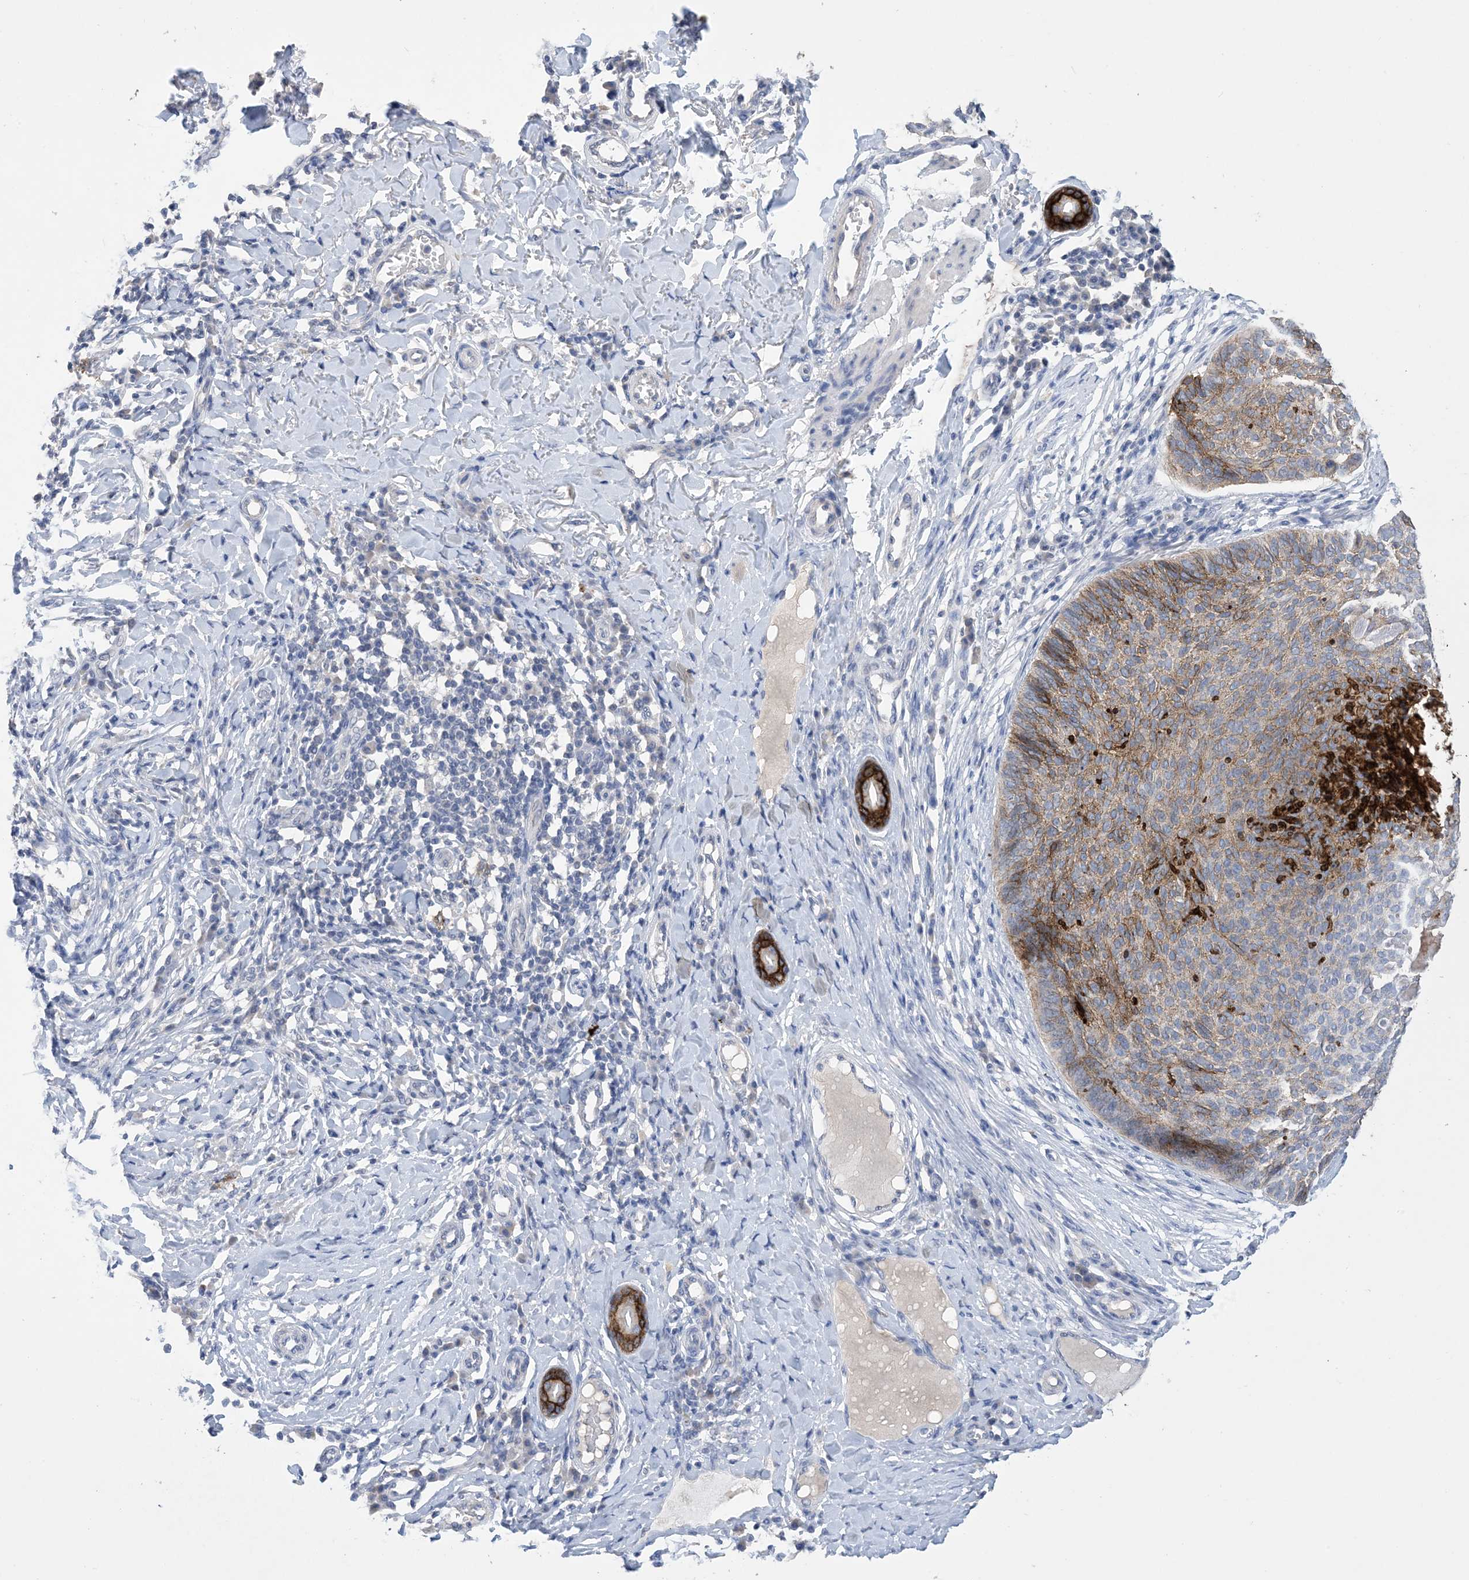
{"staining": {"intensity": "weak", "quantity": "25%-75%", "location": "cytoplasmic/membranous"}, "tissue": "skin cancer", "cell_type": "Tumor cells", "image_type": "cancer", "snomed": [{"axis": "morphology", "description": "Normal tissue, NOS"}, {"axis": "morphology", "description": "Basal cell carcinoma"}, {"axis": "topography", "description": "Skin"}], "caption": "Human basal cell carcinoma (skin) stained for a protein (brown) reveals weak cytoplasmic/membranous positive staining in approximately 25%-75% of tumor cells.", "gene": "DSC3", "patient": {"sex": "male", "age": 50}}